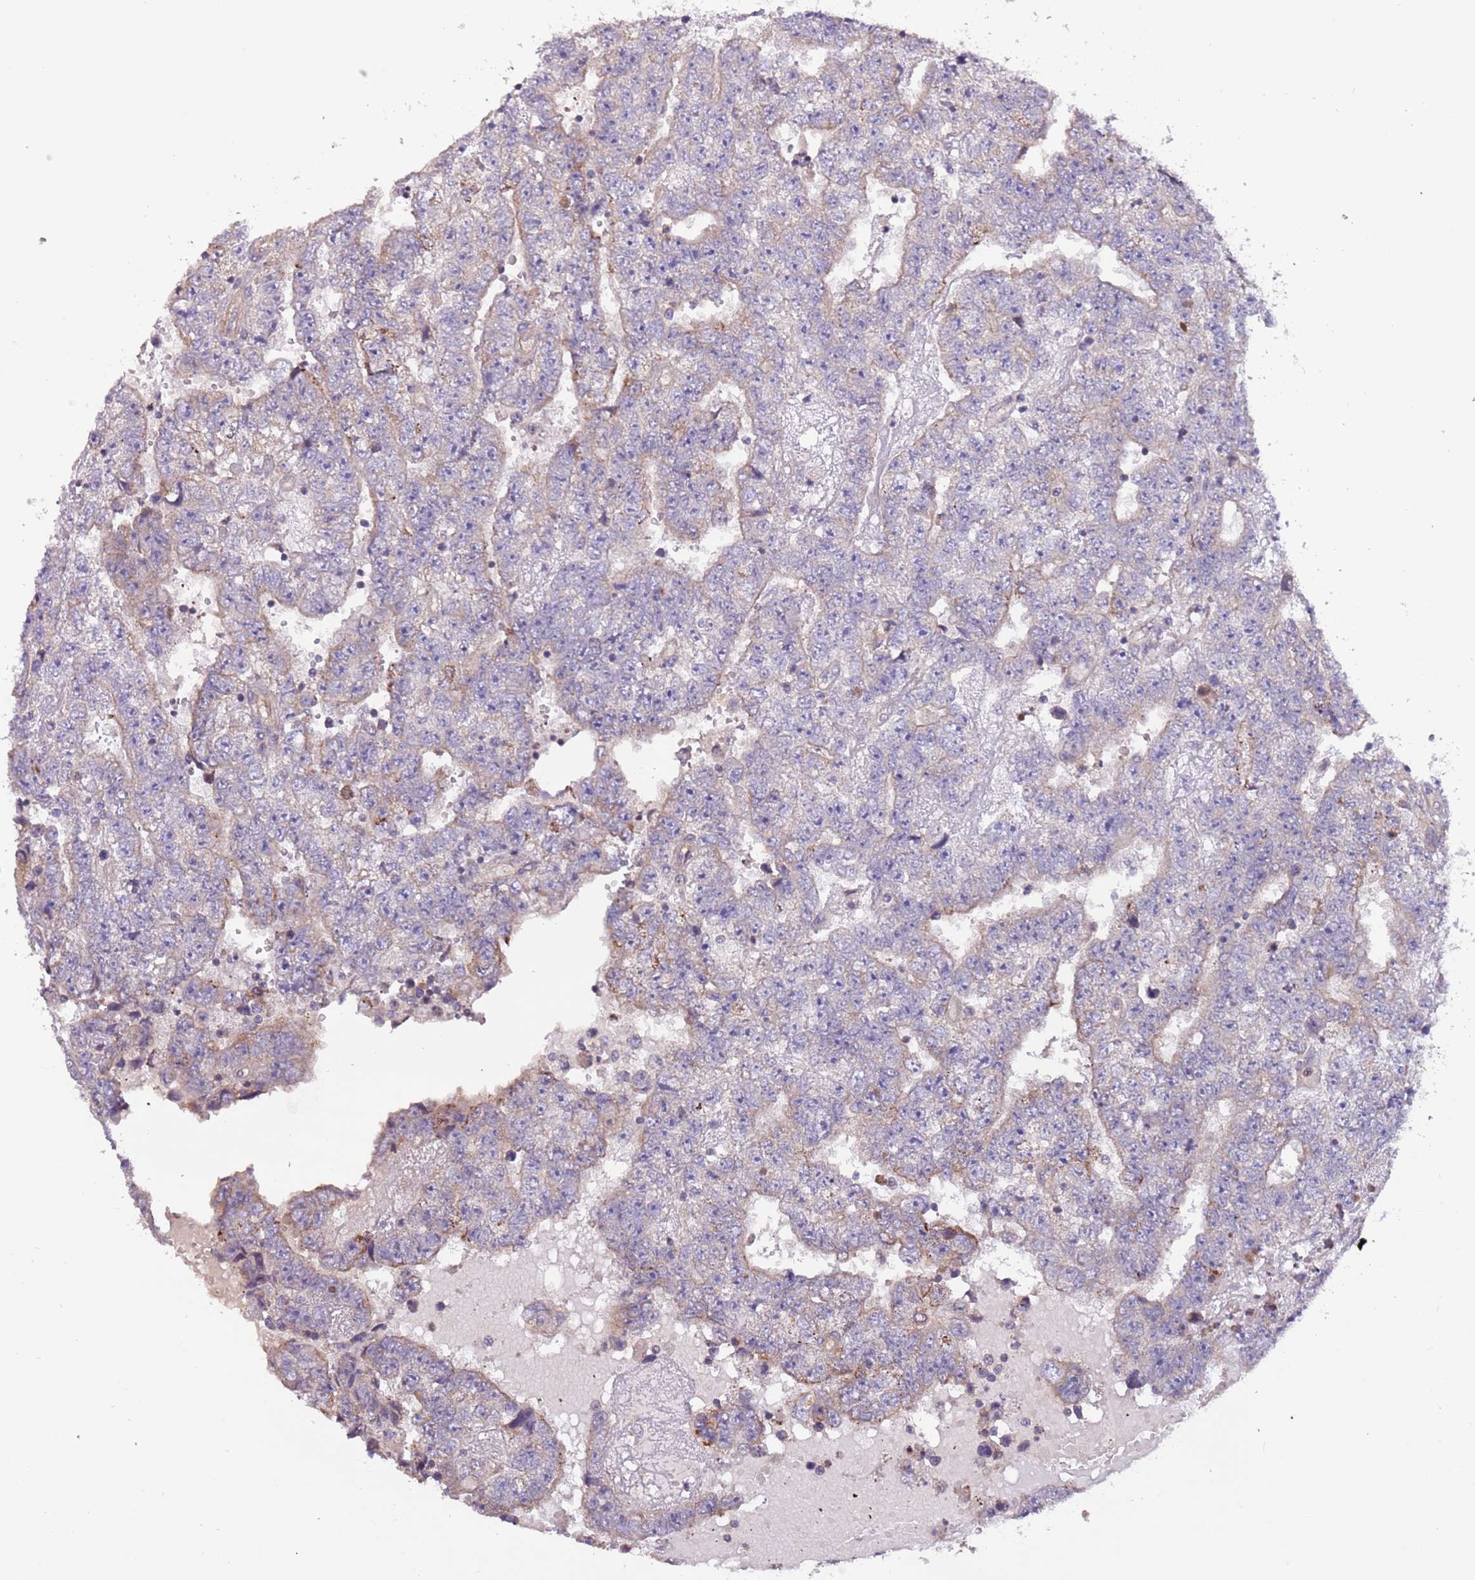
{"staining": {"intensity": "weak", "quantity": "<25%", "location": "cytoplasmic/membranous"}, "tissue": "testis cancer", "cell_type": "Tumor cells", "image_type": "cancer", "snomed": [{"axis": "morphology", "description": "Carcinoma, Embryonal, NOS"}, {"axis": "topography", "description": "Testis"}], "caption": "Immunohistochemistry (IHC) image of human embryonal carcinoma (testis) stained for a protein (brown), which displays no staining in tumor cells. (Immunohistochemistry, brightfield microscopy, high magnification).", "gene": "LAMB4", "patient": {"sex": "male", "age": 25}}